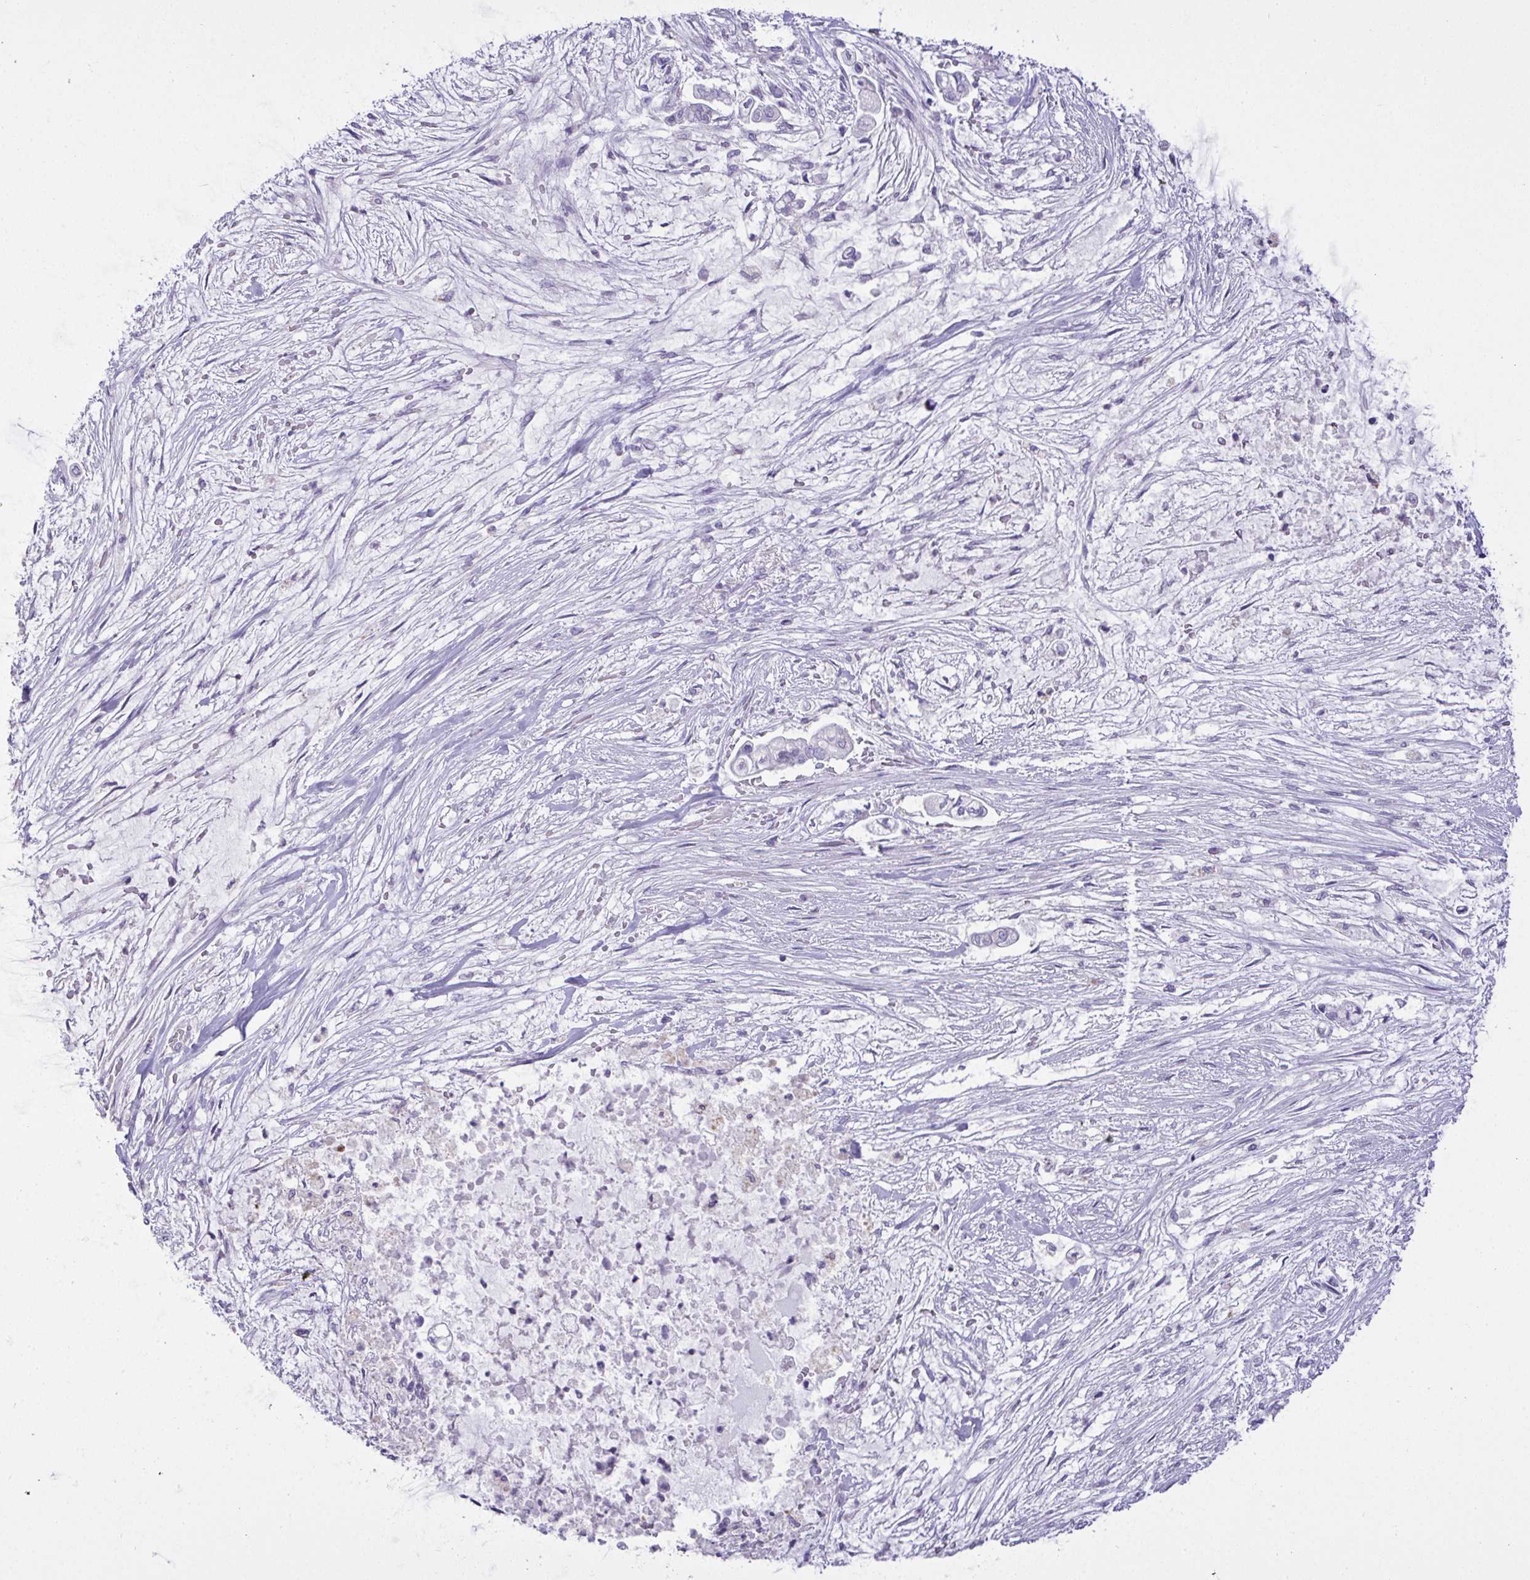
{"staining": {"intensity": "negative", "quantity": "none", "location": "none"}, "tissue": "pancreatic cancer", "cell_type": "Tumor cells", "image_type": "cancer", "snomed": [{"axis": "morphology", "description": "Adenocarcinoma, NOS"}, {"axis": "topography", "description": "Pancreas"}], "caption": "The immunohistochemistry histopathology image has no significant staining in tumor cells of pancreatic cancer (adenocarcinoma) tissue.", "gene": "C4orf33", "patient": {"sex": "female", "age": 69}}